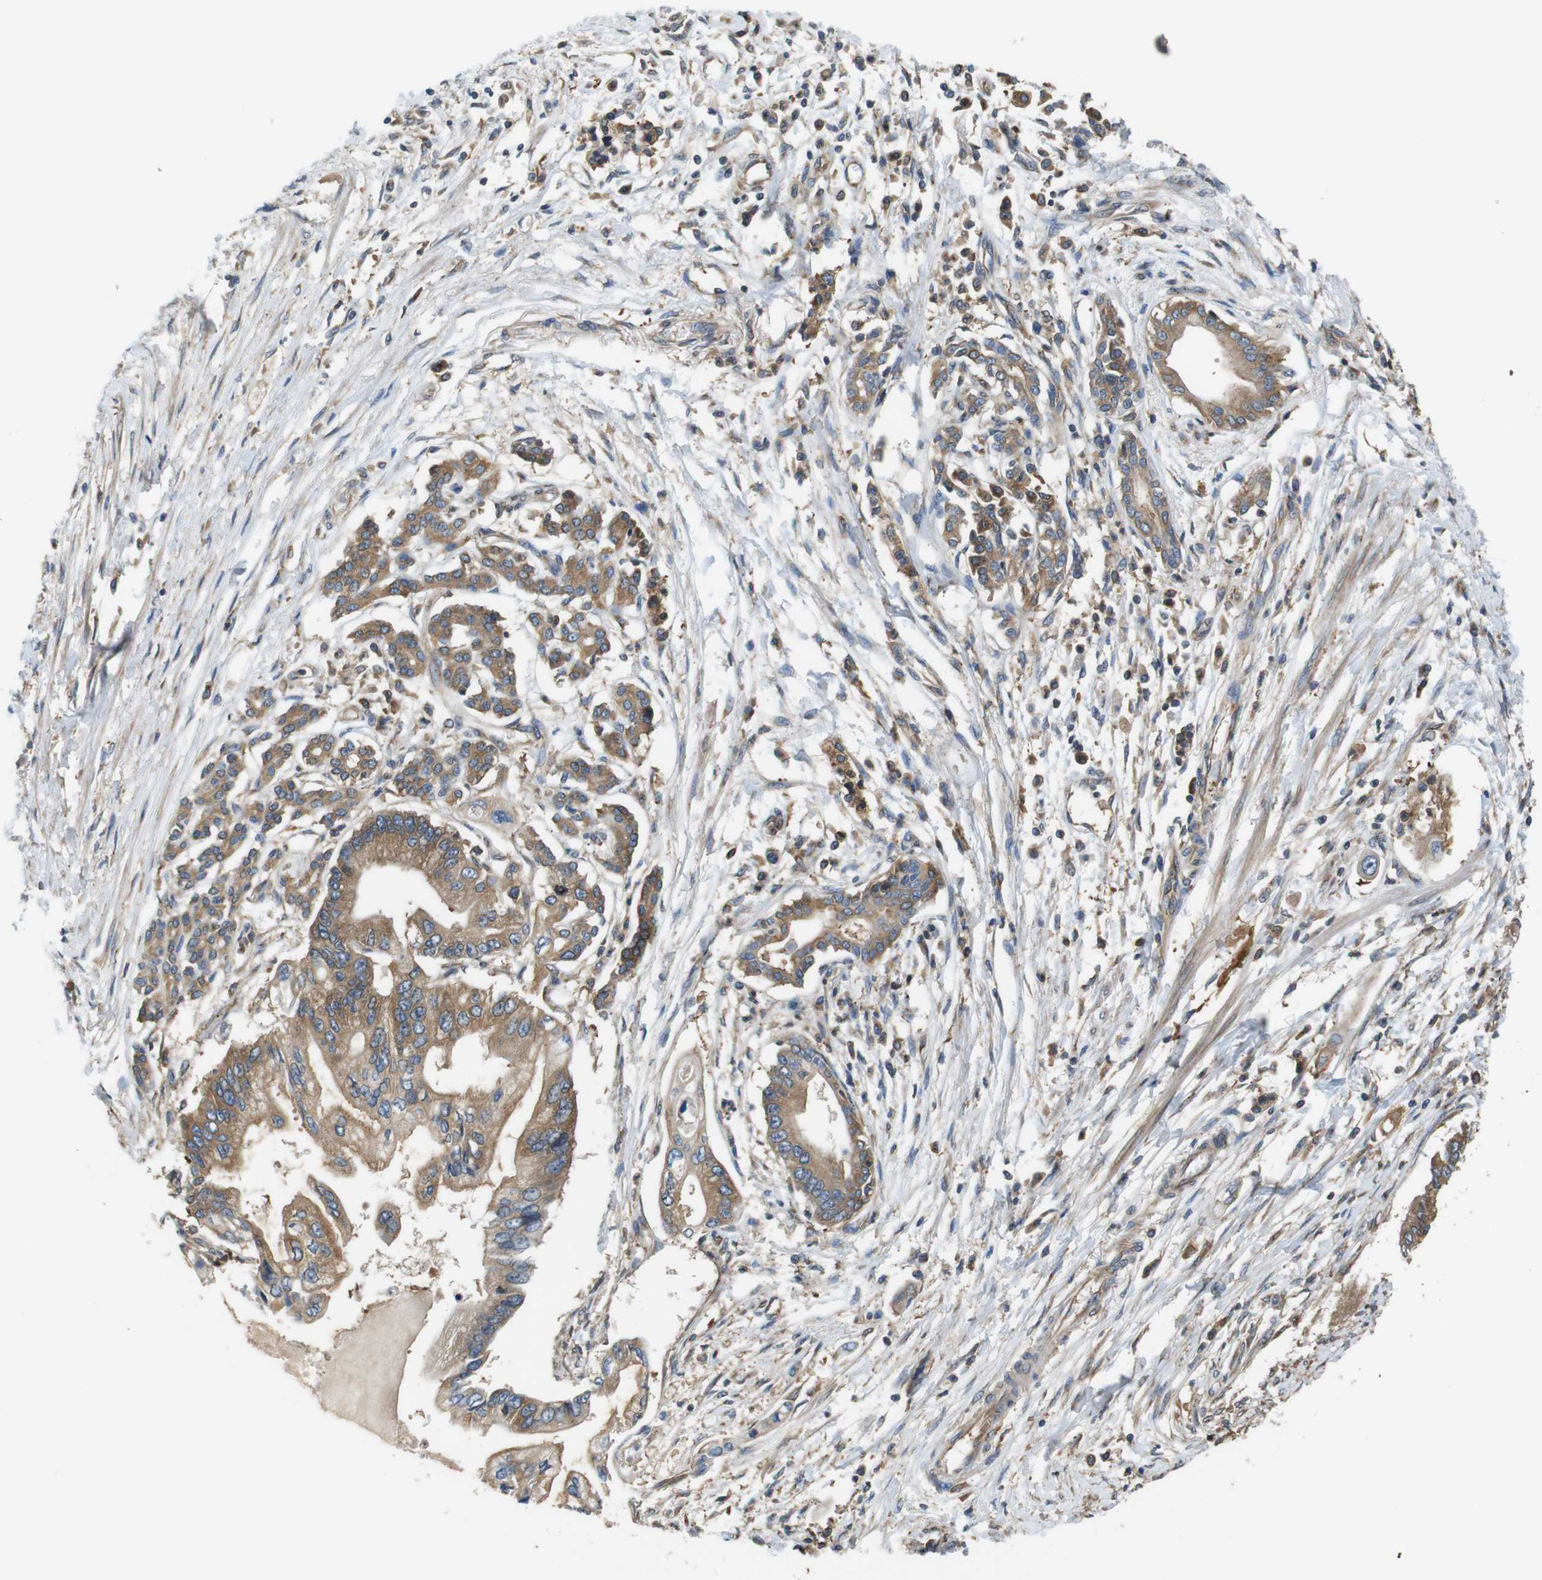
{"staining": {"intensity": "moderate", "quantity": ">75%", "location": "cytoplasmic/membranous"}, "tissue": "pancreatic cancer", "cell_type": "Tumor cells", "image_type": "cancer", "snomed": [{"axis": "morphology", "description": "Adenocarcinoma, NOS"}, {"axis": "topography", "description": "Pancreas"}], "caption": "Protein expression analysis of human pancreatic cancer (adenocarcinoma) reveals moderate cytoplasmic/membranous staining in approximately >75% of tumor cells.", "gene": "DCTN1", "patient": {"sex": "male", "age": 56}}